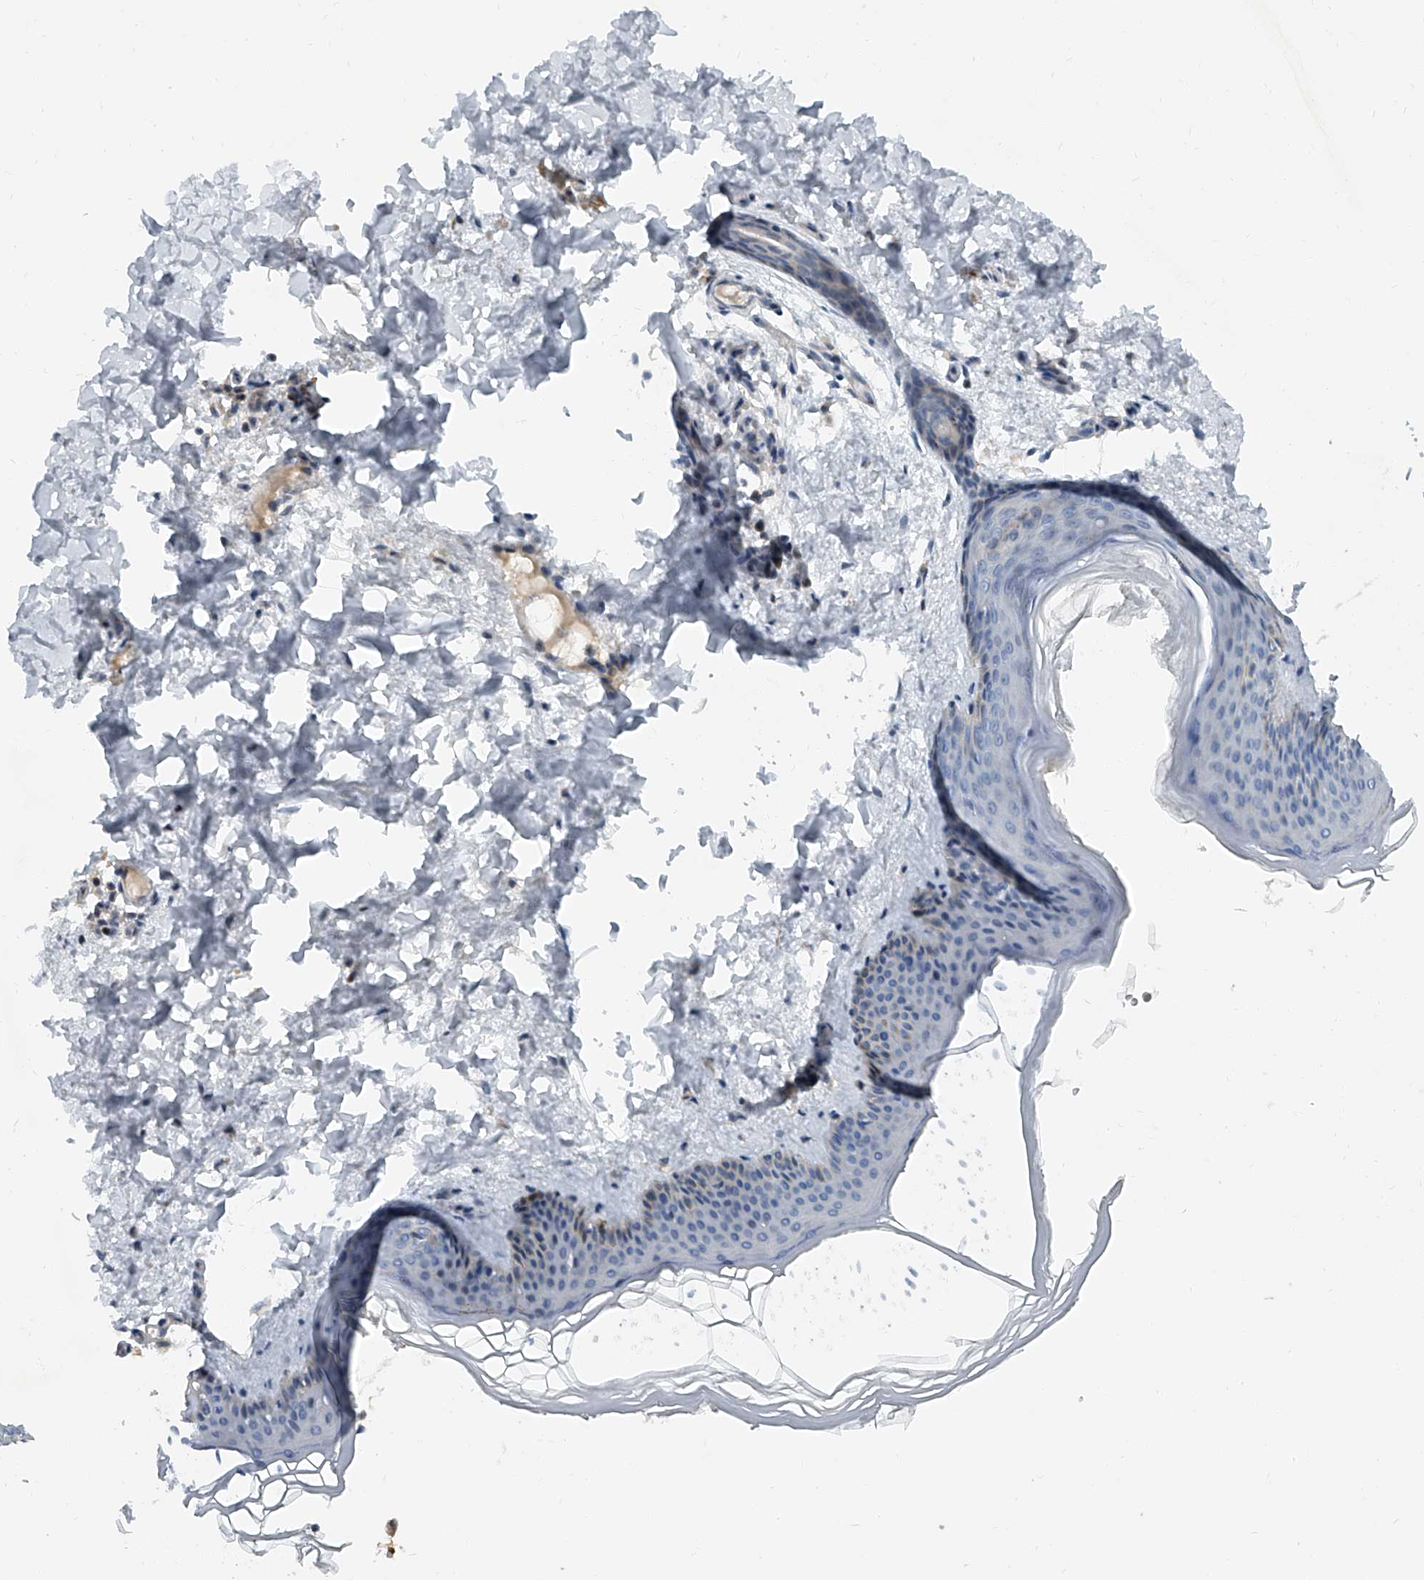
{"staining": {"intensity": "negative", "quantity": "none", "location": "none"}, "tissue": "skin", "cell_type": "Fibroblasts", "image_type": "normal", "snomed": [{"axis": "morphology", "description": "Normal tissue, NOS"}, {"axis": "topography", "description": "Skin"}], "caption": "IHC micrograph of normal skin: skin stained with DAB exhibits no significant protein expression in fibroblasts.", "gene": "CD200", "patient": {"sex": "female", "age": 27}}